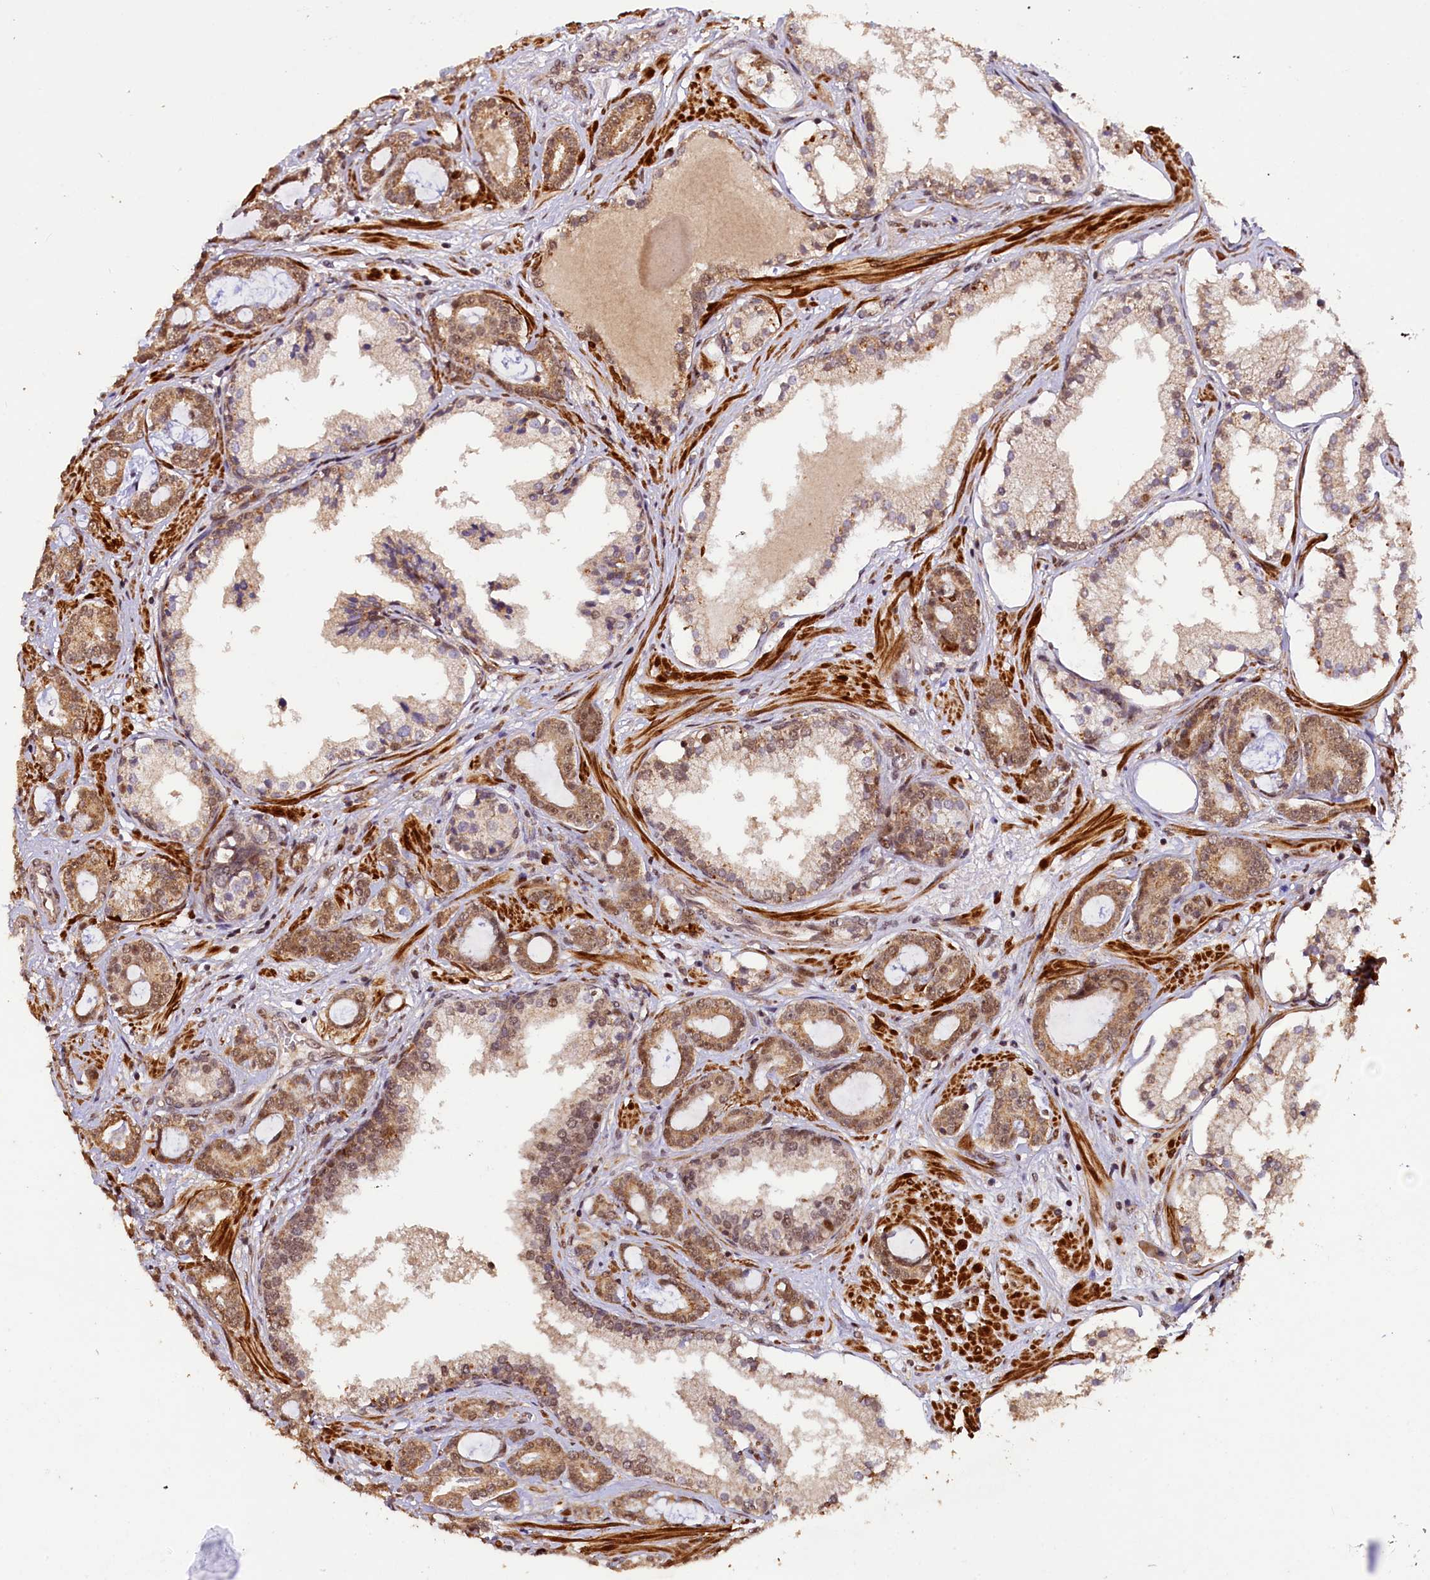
{"staining": {"intensity": "moderate", "quantity": "25%-75%", "location": "cytoplasmic/membranous,nuclear"}, "tissue": "prostate cancer", "cell_type": "Tumor cells", "image_type": "cancer", "snomed": [{"axis": "morphology", "description": "Adenocarcinoma, High grade"}, {"axis": "topography", "description": "Prostate"}], "caption": "Prostate cancer (adenocarcinoma (high-grade)) tissue reveals moderate cytoplasmic/membranous and nuclear expression in about 25%-75% of tumor cells, visualized by immunohistochemistry. Immunohistochemistry stains the protein in brown and the nuclei are stained blue.", "gene": "SHPRH", "patient": {"sex": "male", "age": 58}}